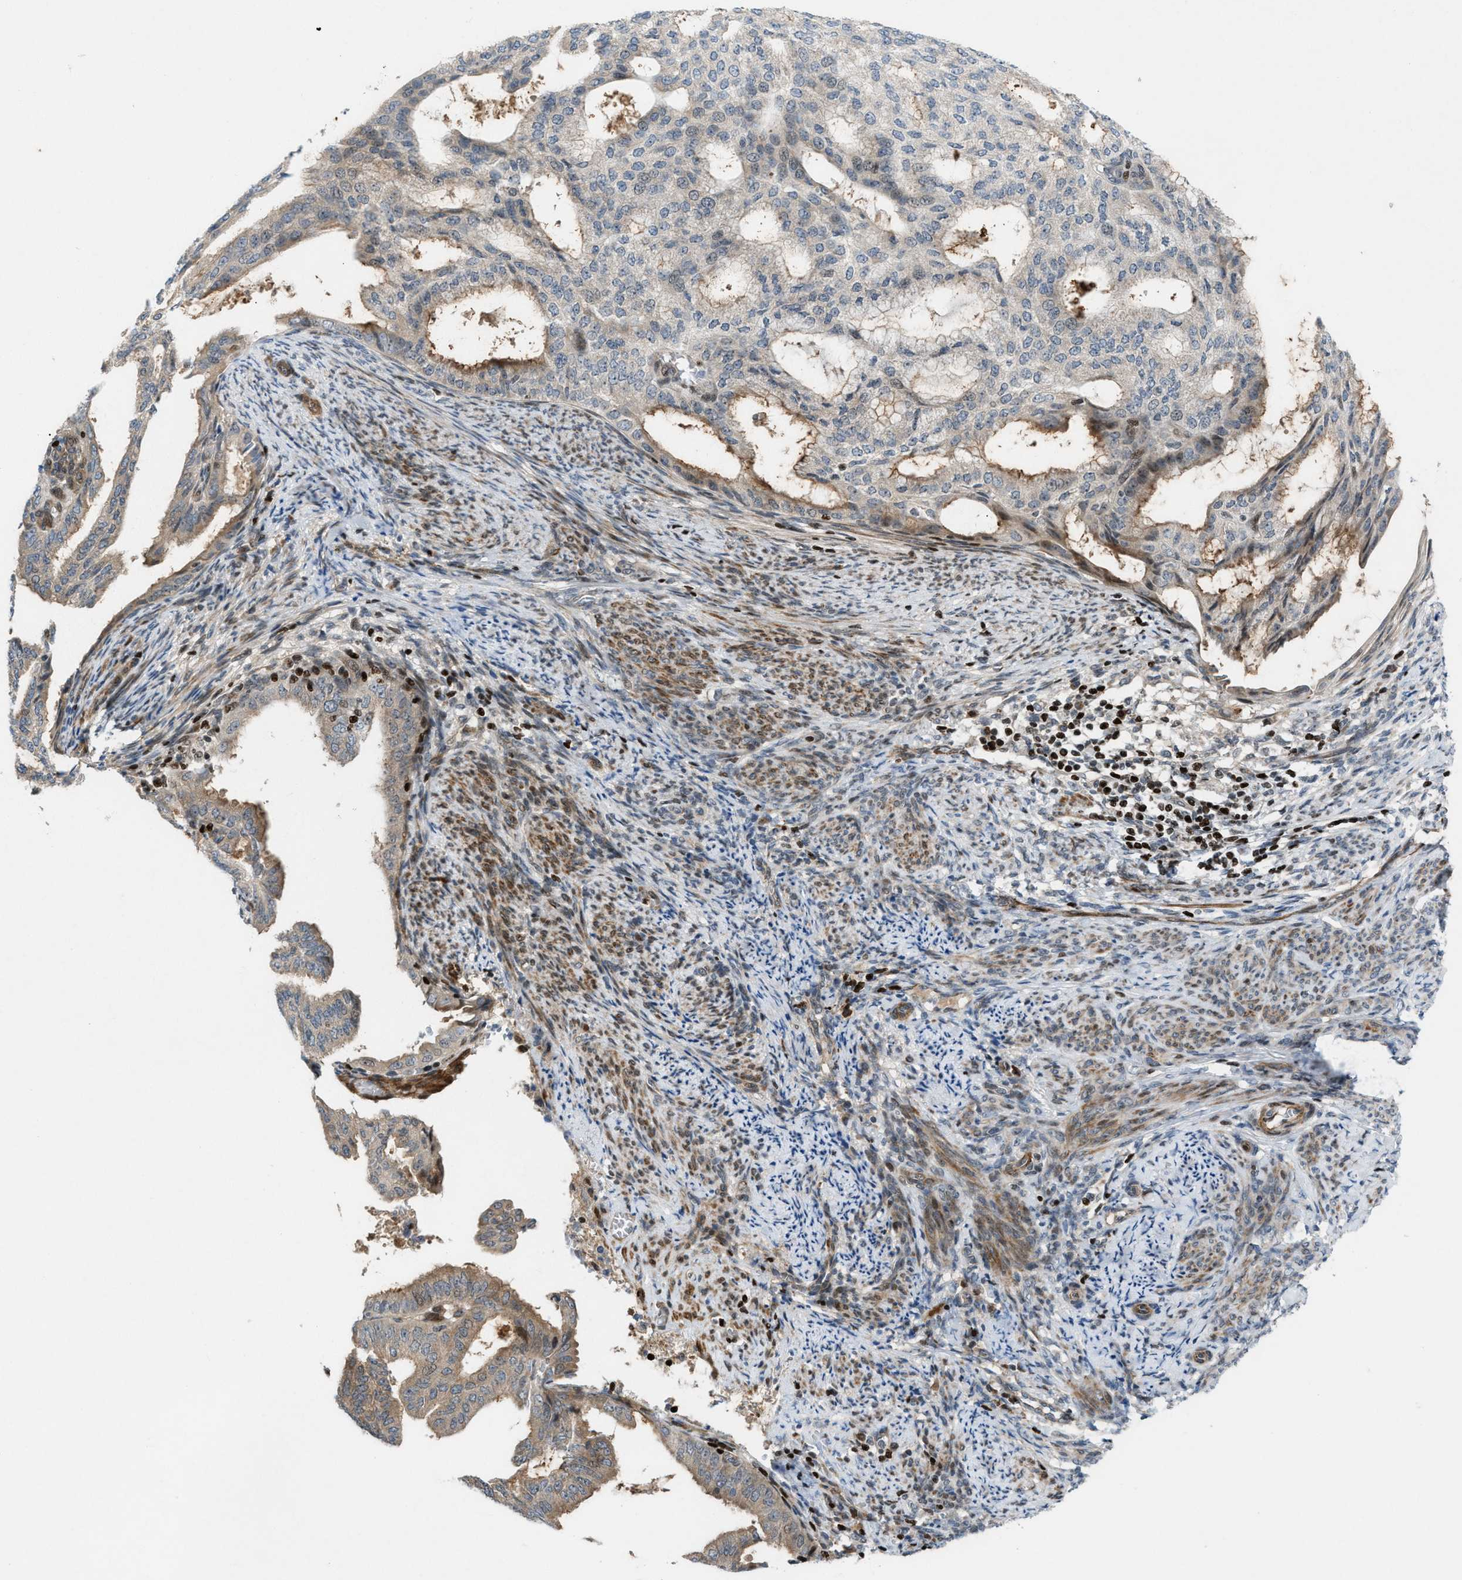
{"staining": {"intensity": "weak", "quantity": "<25%", "location": "cytoplasmic/membranous"}, "tissue": "endometrial cancer", "cell_type": "Tumor cells", "image_type": "cancer", "snomed": [{"axis": "morphology", "description": "Adenocarcinoma, NOS"}, {"axis": "topography", "description": "Endometrium"}], "caption": "An immunohistochemistry micrograph of endometrial cancer is shown. There is no staining in tumor cells of endometrial cancer.", "gene": "ZNF276", "patient": {"sex": "female", "age": 58}}